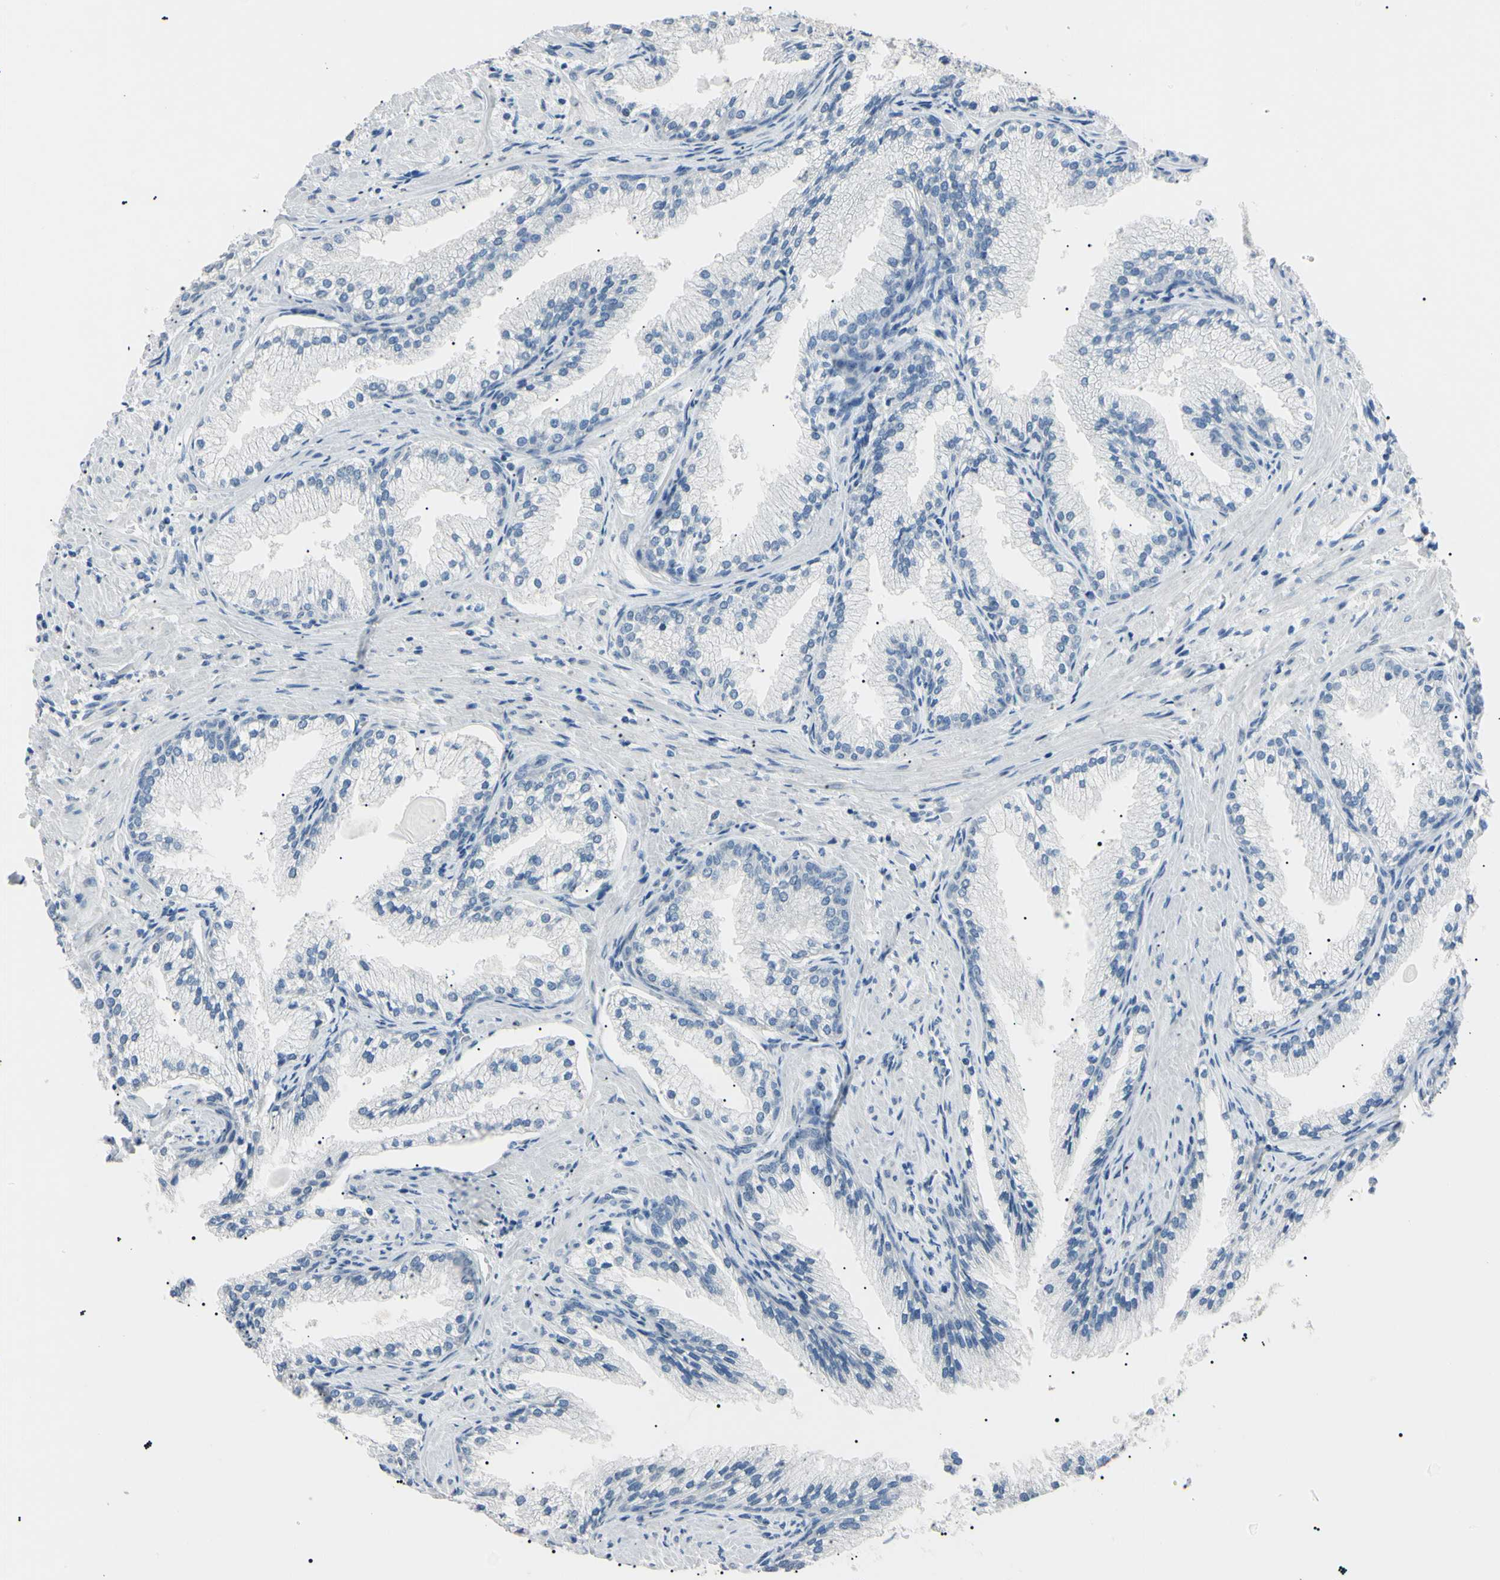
{"staining": {"intensity": "negative", "quantity": "none", "location": "none"}, "tissue": "prostate cancer", "cell_type": "Tumor cells", "image_type": "cancer", "snomed": [{"axis": "morphology", "description": "Adenocarcinoma, Low grade"}, {"axis": "topography", "description": "Prostate"}], "caption": "Immunohistochemical staining of prostate cancer reveals no significant staining in tumor cells. The staining was performed using DAB (3,3'-diaminobenzidine) to visualize the protein expression in brown, while the nuclei were stained in blue with hematoxylin (Magnification: 20x).", "gene": "CGB3", "patient": {"sex": "male", "age": 71}}